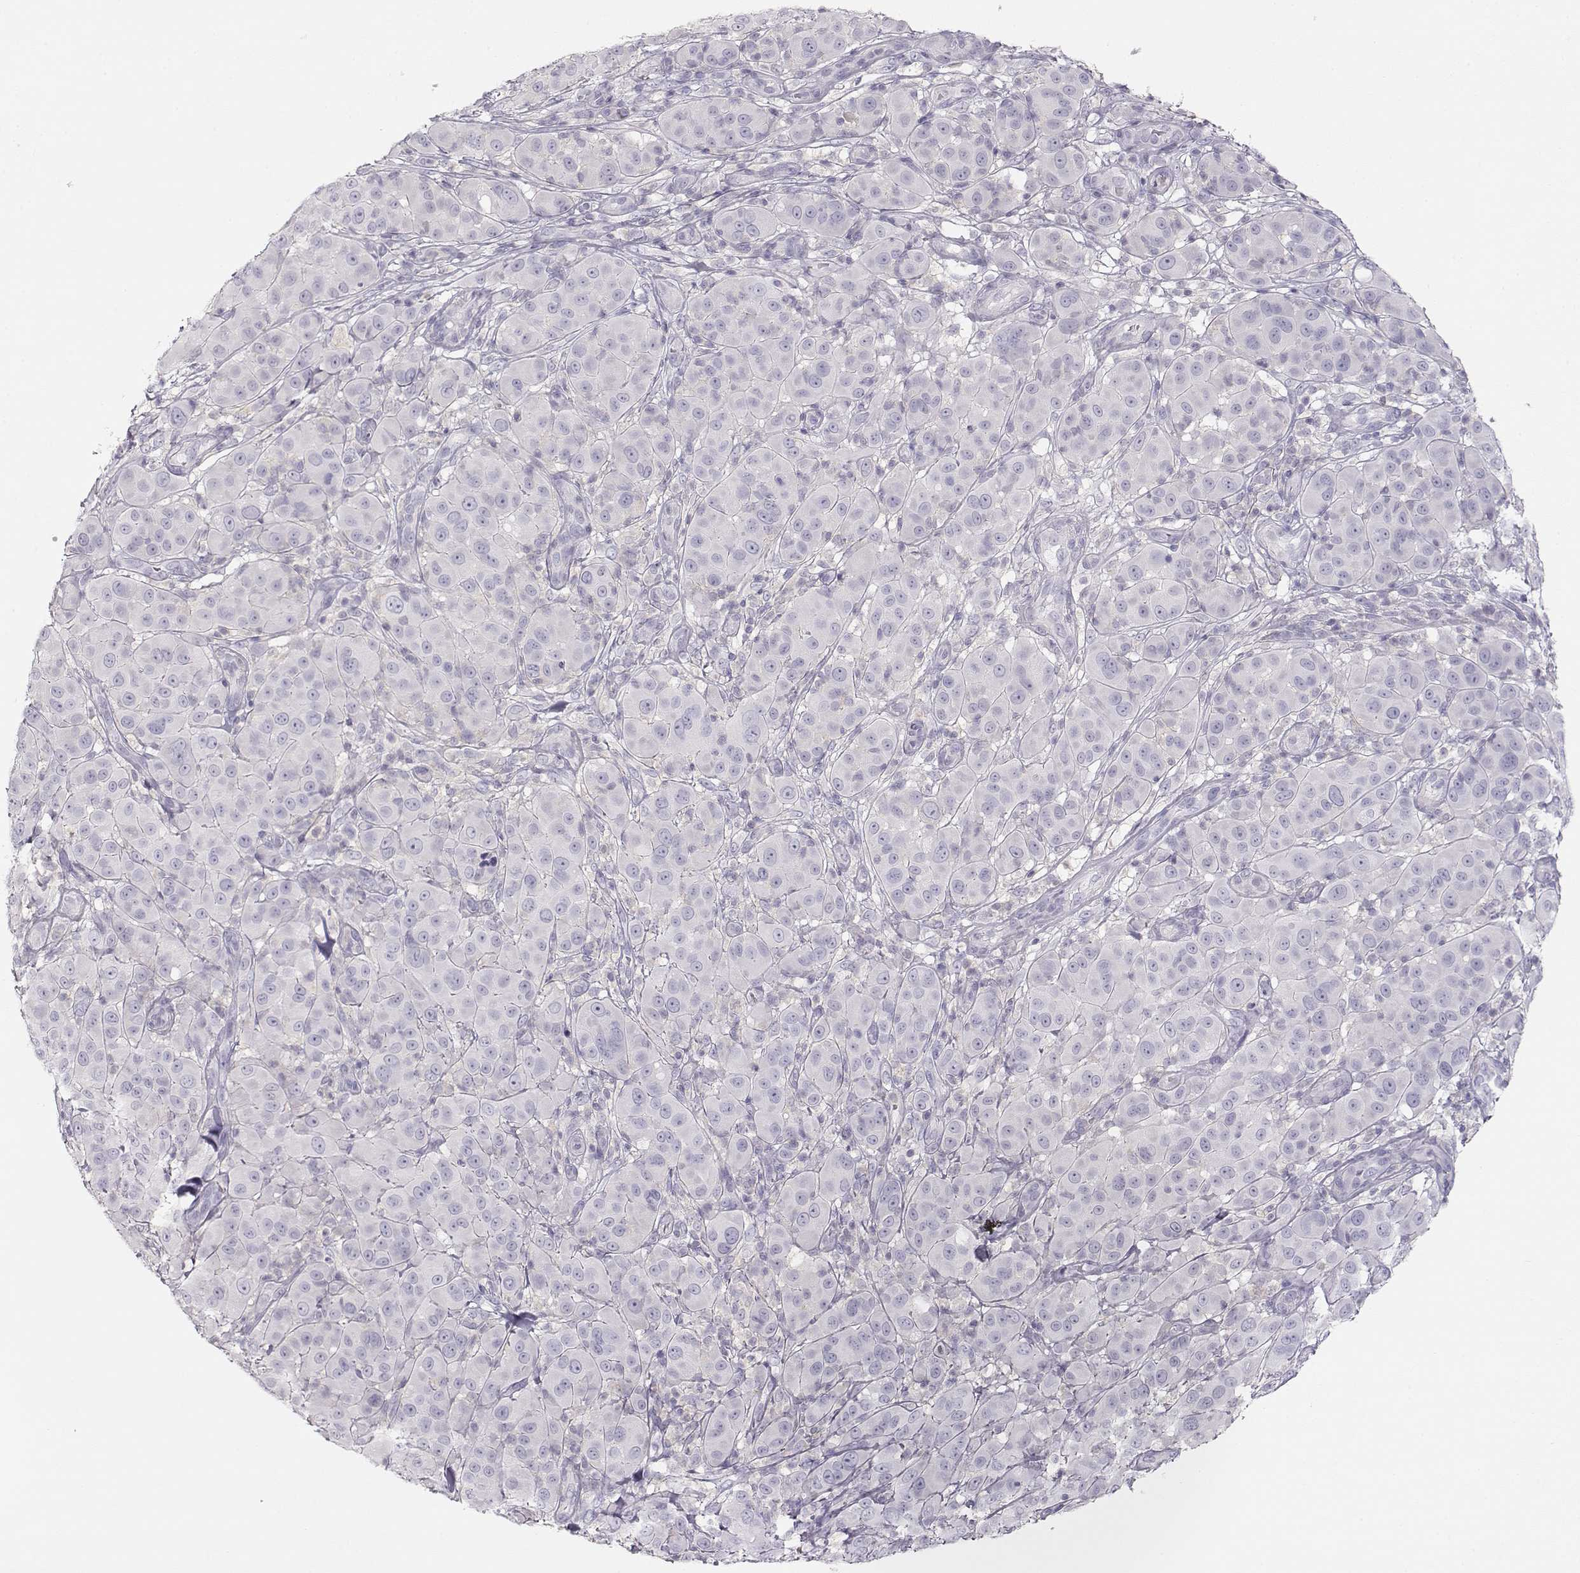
{"staining": {"intensity": "negative", "quantity": "none", "location": "none"}, "tissue": "melanoma", "cell_type": "Tumor cells", "image_type": "cancer", "snomed": [{"axis": "morphology", "description": "Malignant melanoma, NOS"}, {"axis": "topography", "description": "Skin"}], "caption": "Immunohistochemical staining of malignant melanoma reveals no significant positivity in tumor cells.", "gene": "LEPR", "patient": {"sex": "female", "age": 87}}